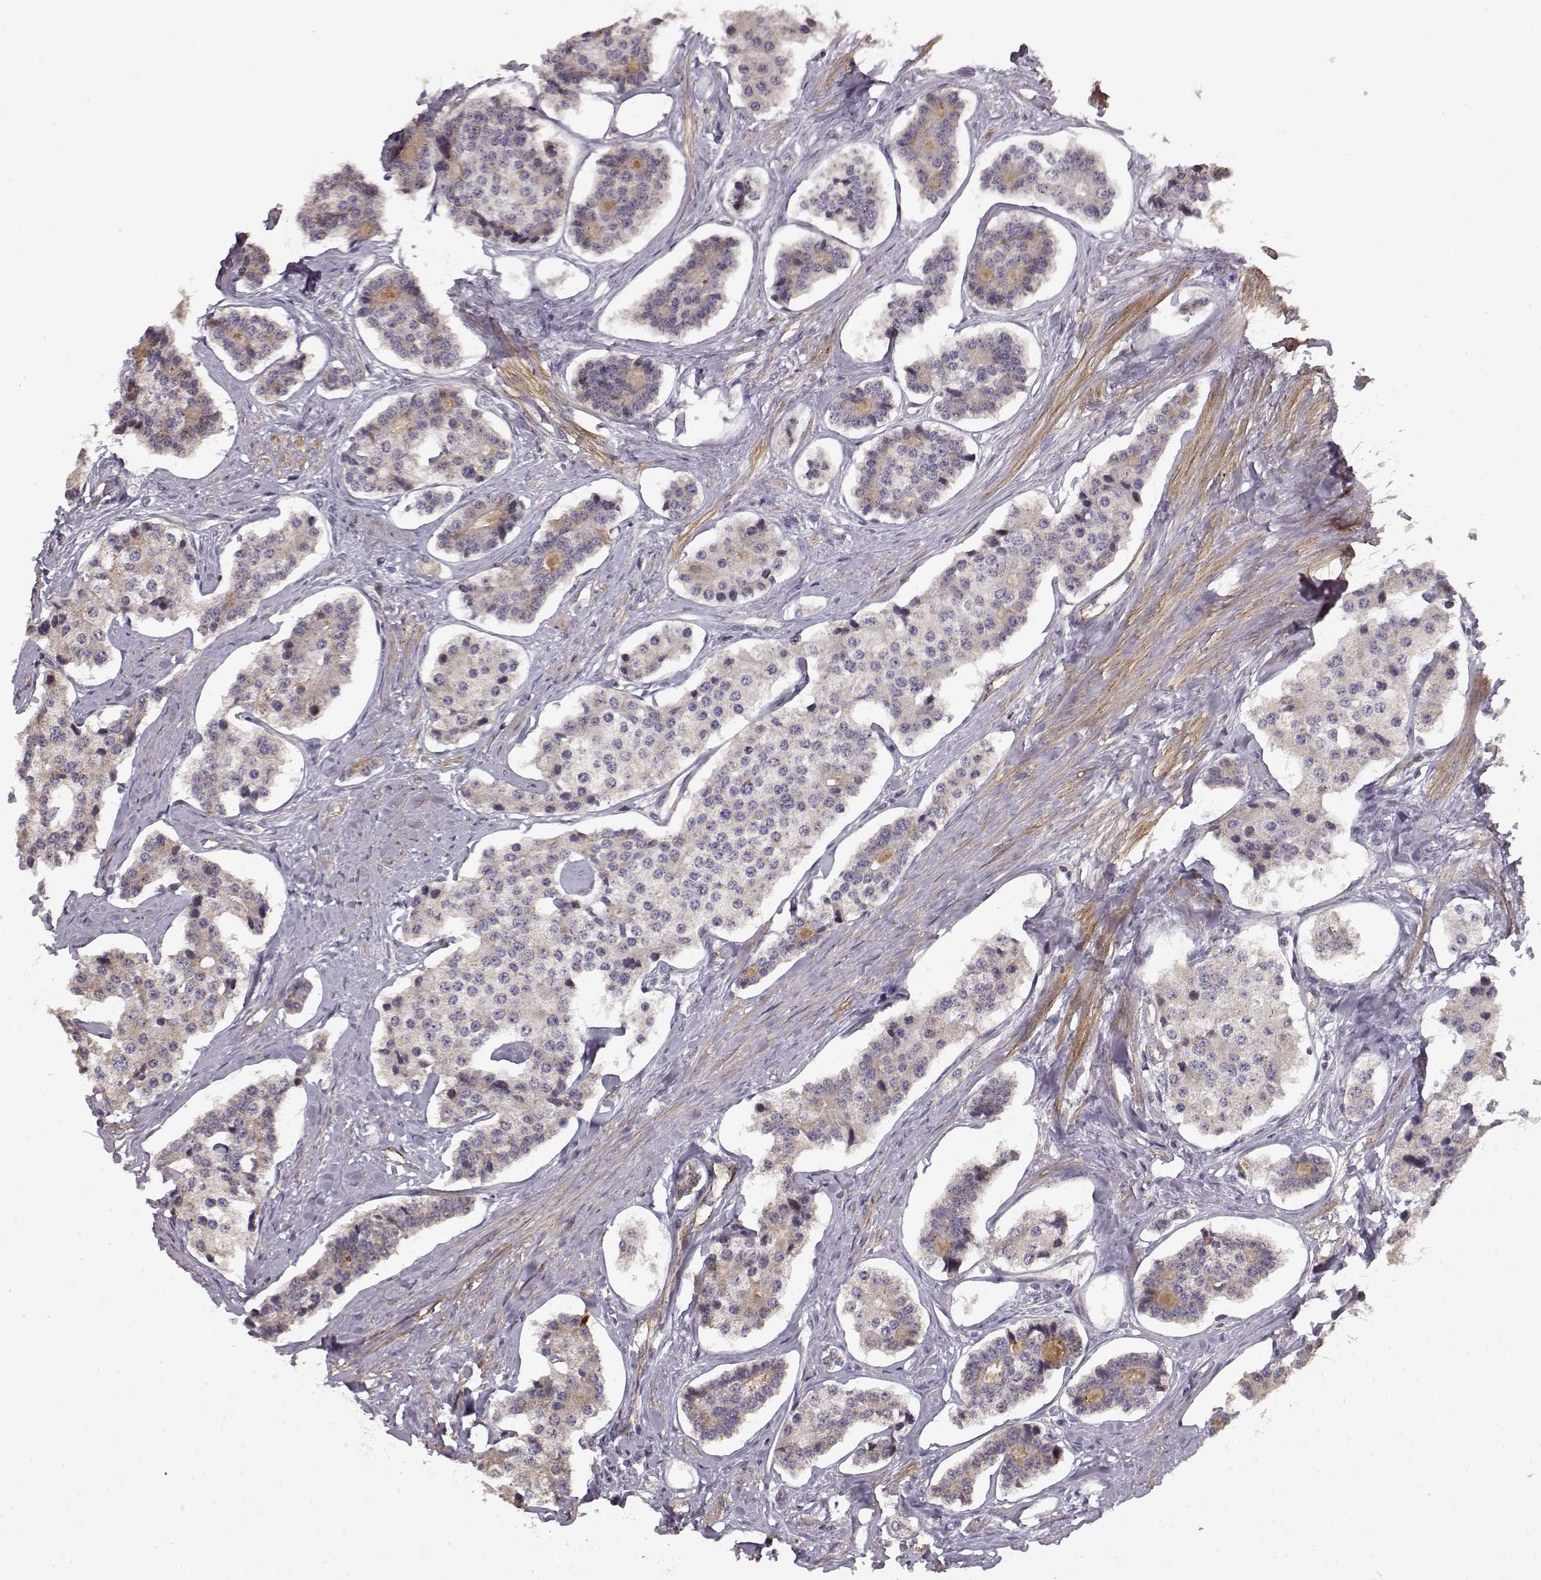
{"staining": {"intensity": "negative", "quantity": "none", "location": "none"}, "tissue": "carcinoid", "cell_type": "Tumor cells", "image_type": "cancer", "snomed": [{"axis": "morphology", "description": "Carcinoid, malignant, NOS"}, {"axis": "topography", "description": "Small intestine"}], "caption": "This is a image of IHC staining of carcinoid (malignant), which shows no staining in tumor cells.", "gene": "BACH2", "patient": {"sex": "female", "age": 65}}